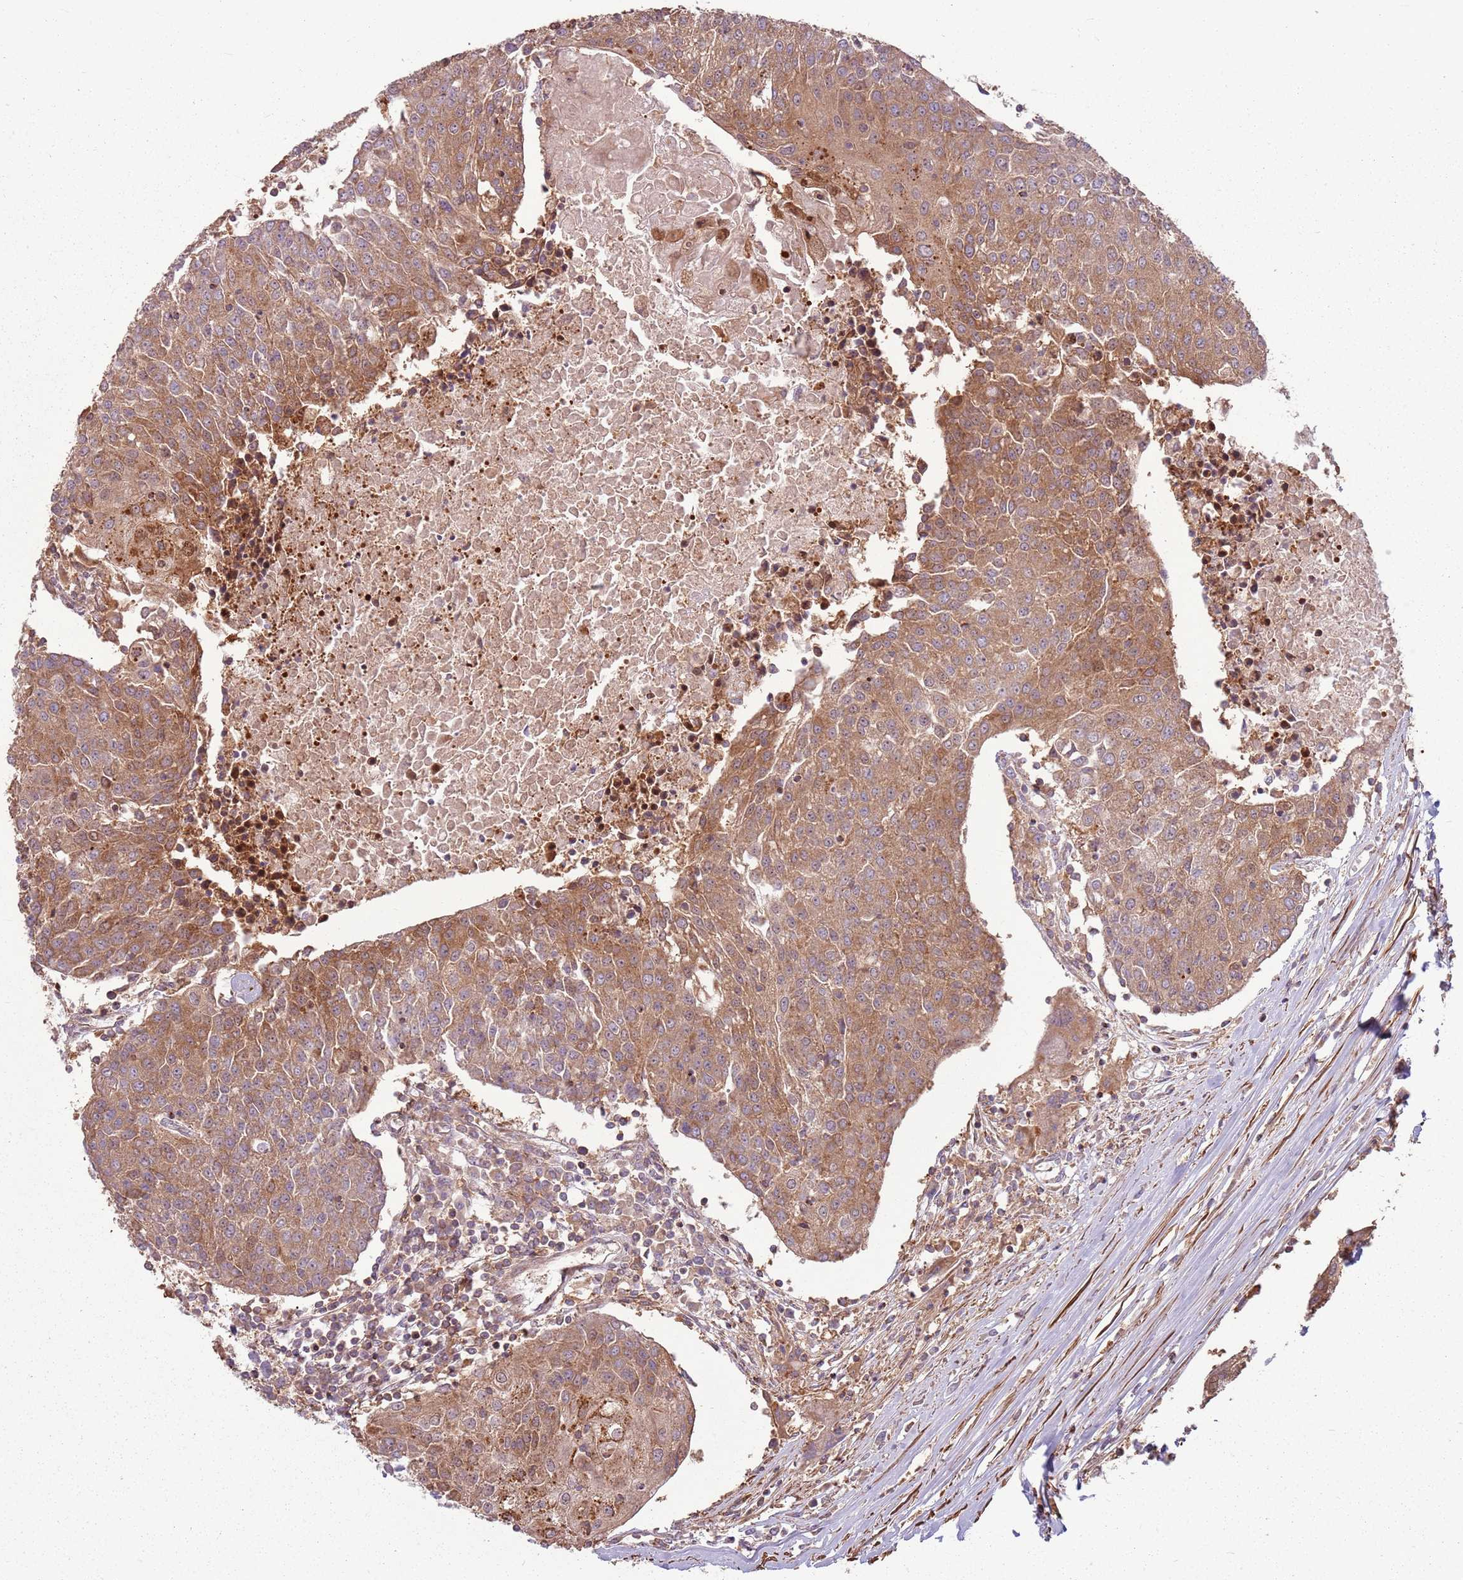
{"staining": {"intensity": "moderate", "quantity": ">75%", "location": "cytoplasmic/membranous"}, "tissue": "urothelial cancer", "cell_type": "Tumor cells", "image_type": "cancer", "snomed": [{"axis": "morphology", "description": "Urothelial carcinoma, High grade"}, {"axis": "topography", "description": "Urinary bladder"}], "caption": "High-magnification brightfield microscopy of urothelial cancer stained with DAB (brown) and counterstained with hematoxylin (blue). tumor cells exhibit moderate cytoplasmic/membranous positivity is appreciated in about>75% of cells. The staining is performed using DAB (3,3'-diaminobenzidine) brown chromogen to label protein expression. The nuclei are counter-stained blue using hematoxylin.", "gene": "RPL21", "patient": {"sex": "female", "age": 85}}